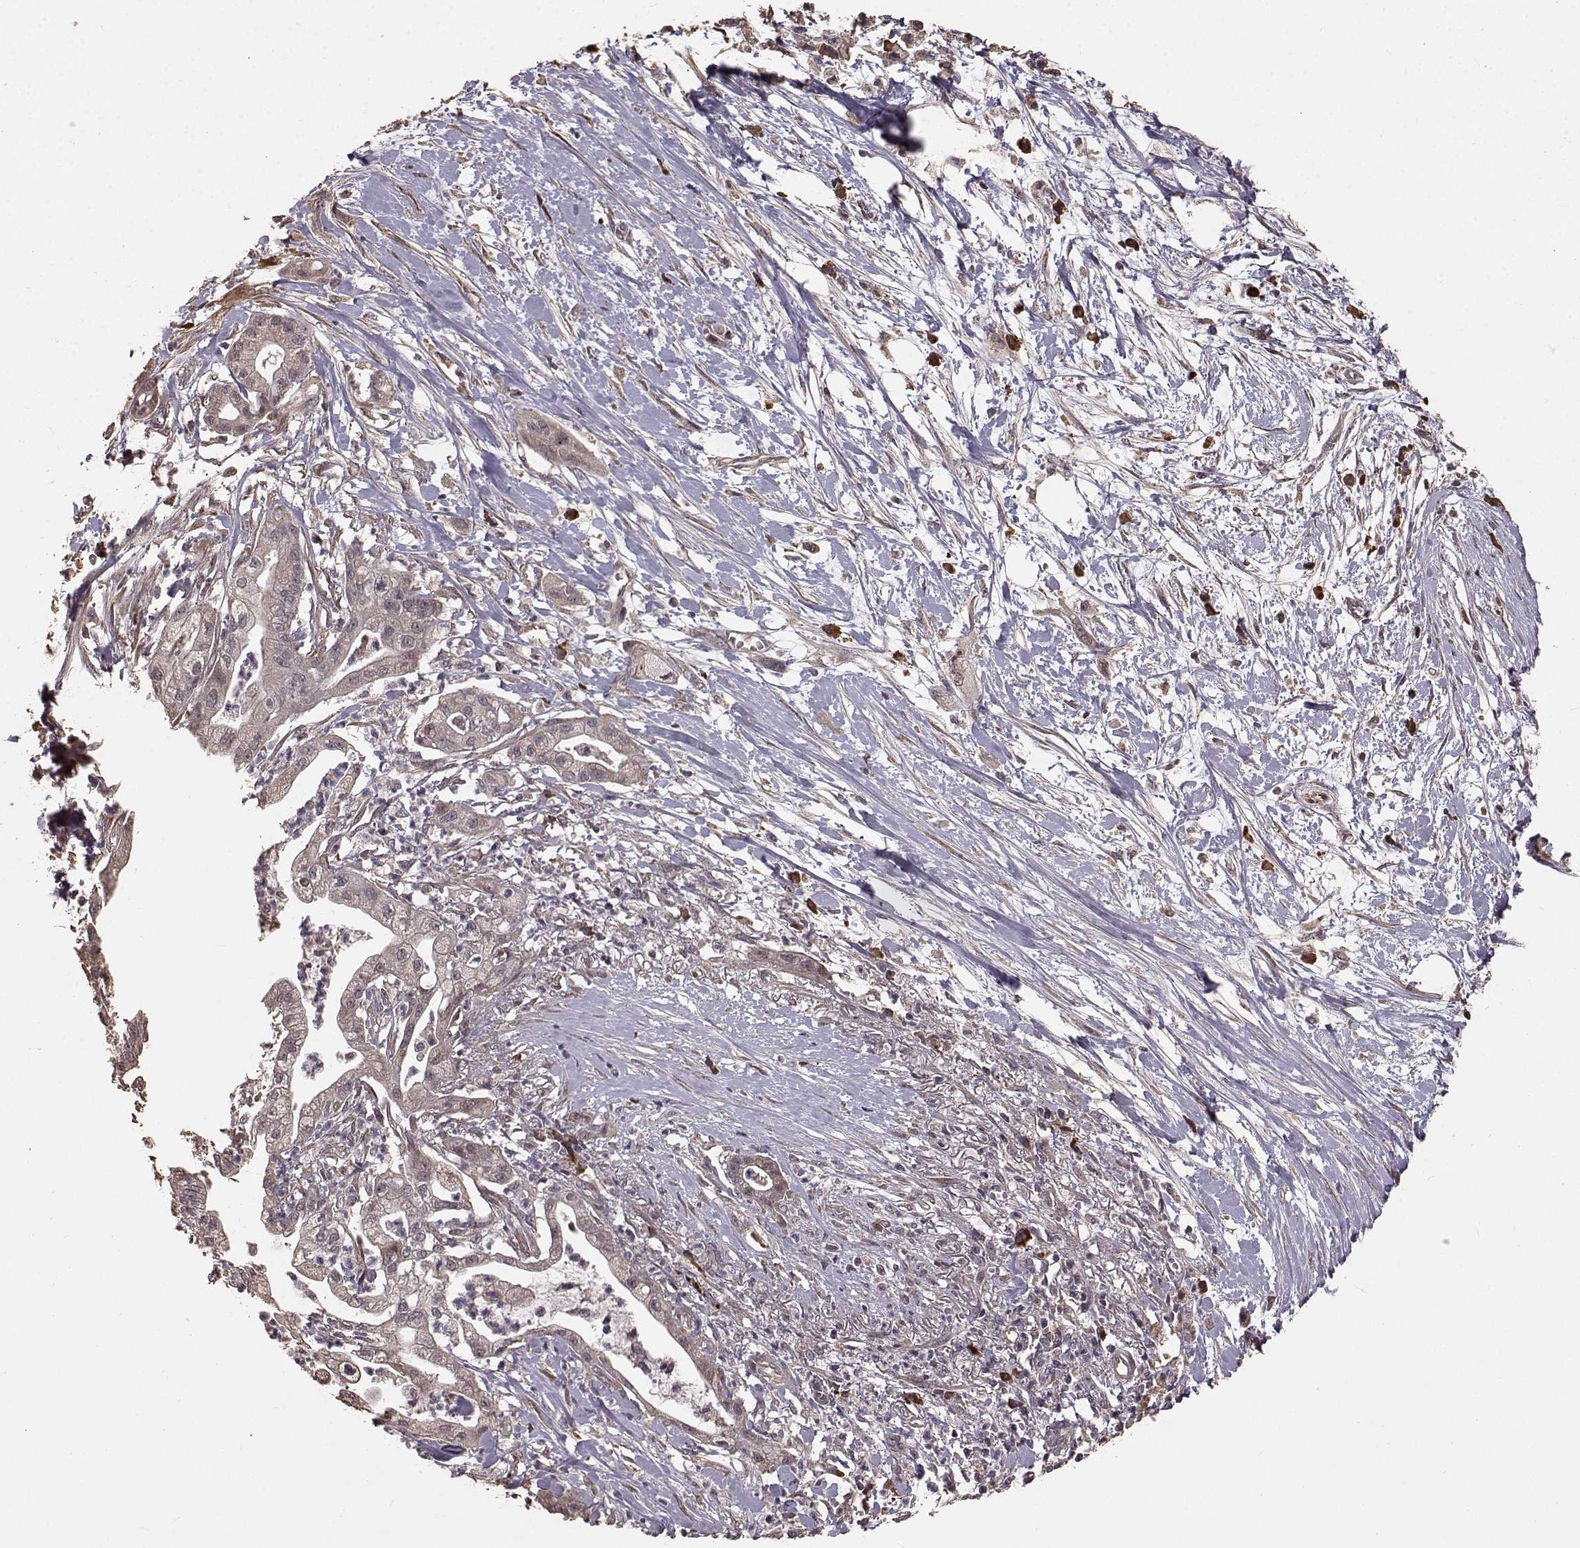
{"staining": {"intensity": "moderate", "quantity": "25%-75%", "location": "cytoplasmic/membranous"}, "tissue": "pancreatic cancer", "cell_type": "Tumor cells", "image_type": "cancer", "snomed": [{"axis": "morphology", "description": "Normal tissue, NOS"}, {"axis": "morphology", "description": "Adenocarcinoma, NOS"}, {"axis": "topography", "description": "Lymph node"}, {"axis": "topography", "description": "Pancreas"}], "caption": "Pancreatic cancer (adenocarcinoma) was stained to show a protein in brown. There is medium levels of moderate cytoplasmic/membranous expression in about 25%-75% of tumor cells. (Stains: DAB in brown, nuclei in blue, Microscopy: brightfield microscopy at high magnification).", "gene": "USP15", "patient": {"sex": "female", "age": 58}}